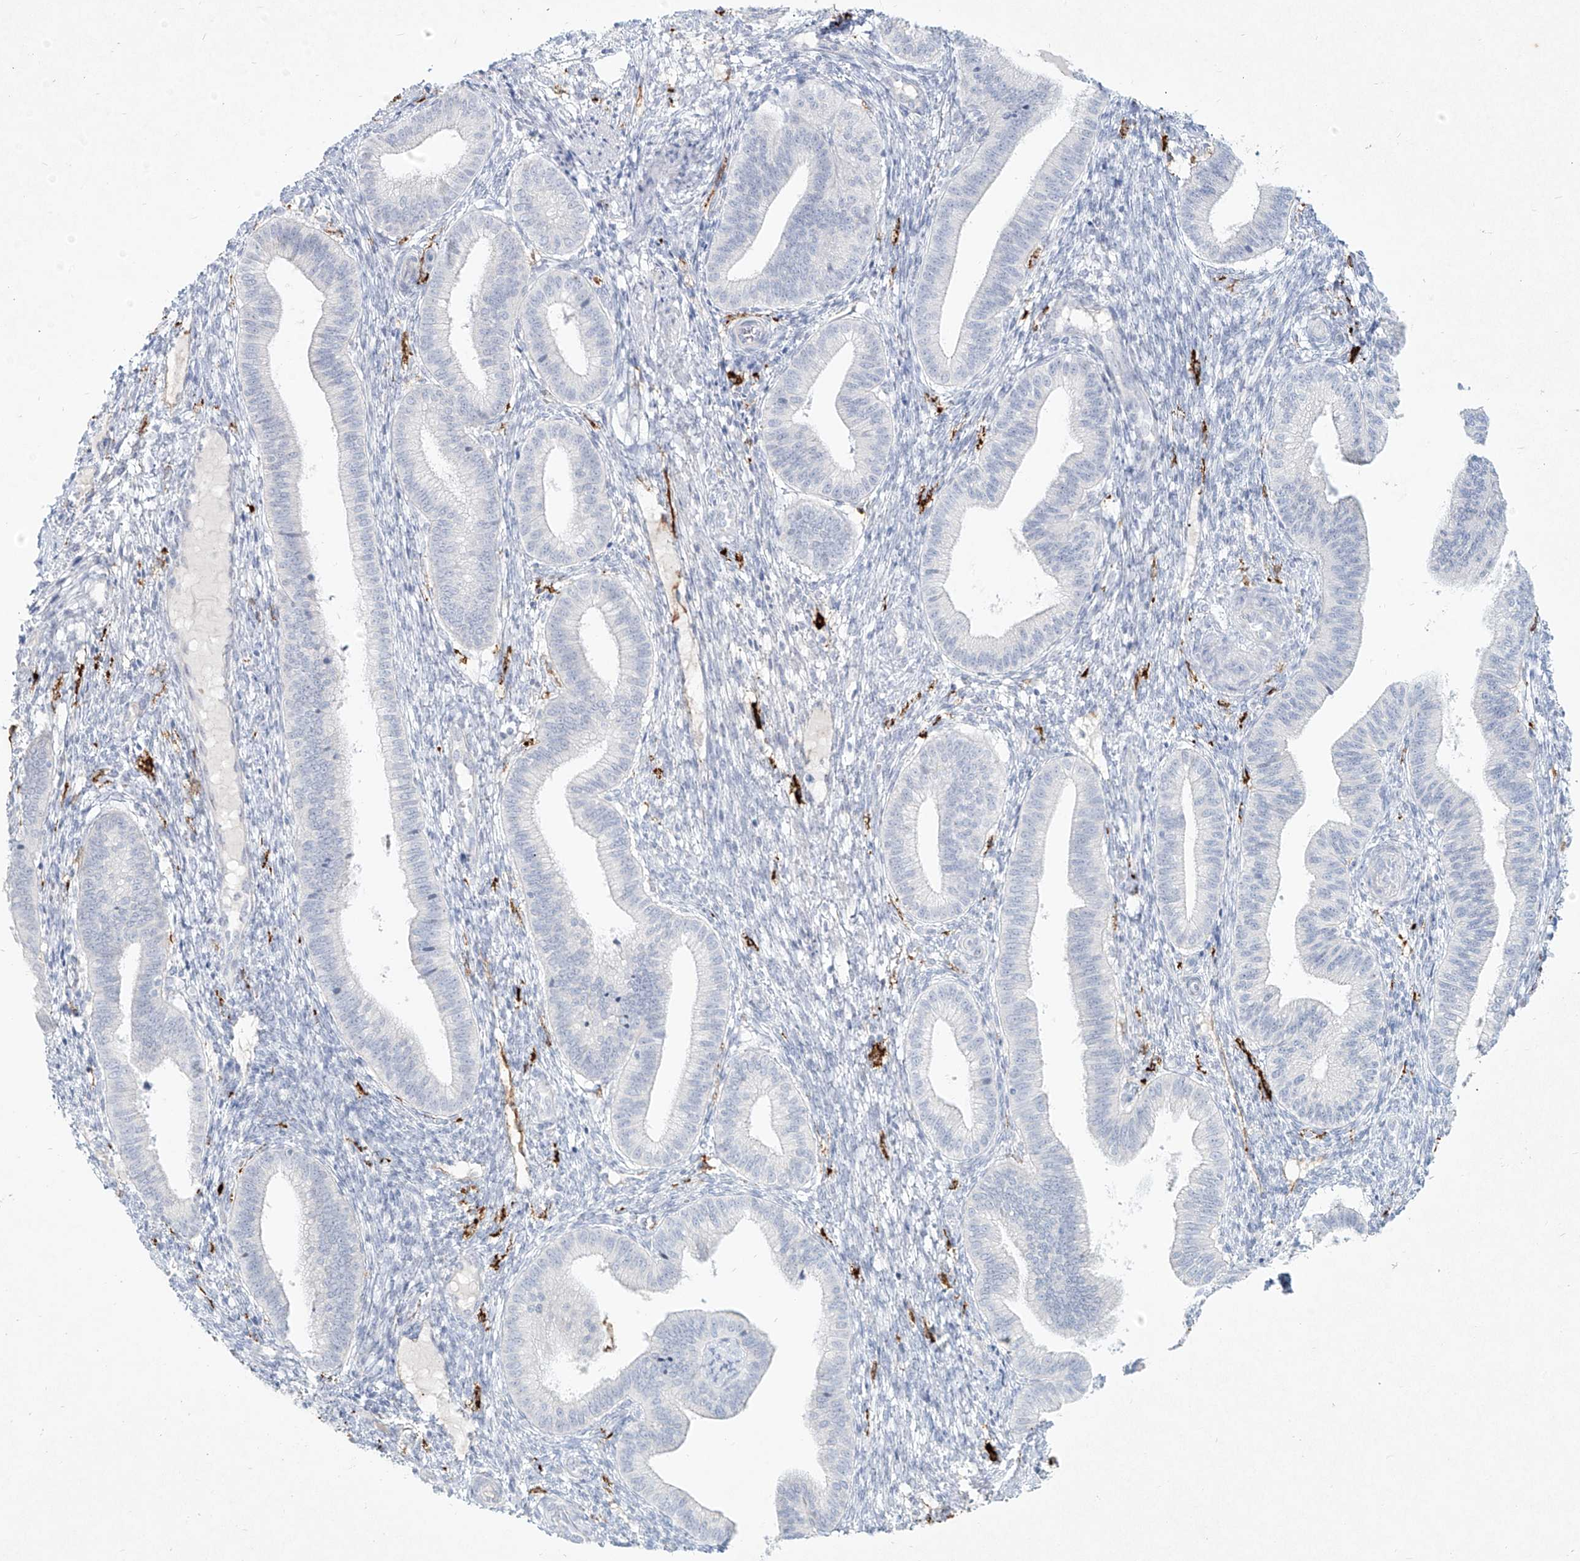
{"staining": {"intensity": "negative", "quantity": "none", "location": "none"}, "tissue": "endometrium", "cell_type": "Cells in endometrial stroma", "image_type": "normal", "snomed": [{"axis": "morphology", "description": "Normal tissue, NOS"}, {"axis": "topography", "description": "Endometrium"}], "caption": "Immunohistochemistry (IHC) of normal endometrium reveals no positivity in cells in endometrial stroma. (Stains: DAB IHC with hematoxylin counter stain, Microscopy: brightfield microscopy at high magnification).", "gene": "CD209", "patient": {"sex": "female", "age": 39}}